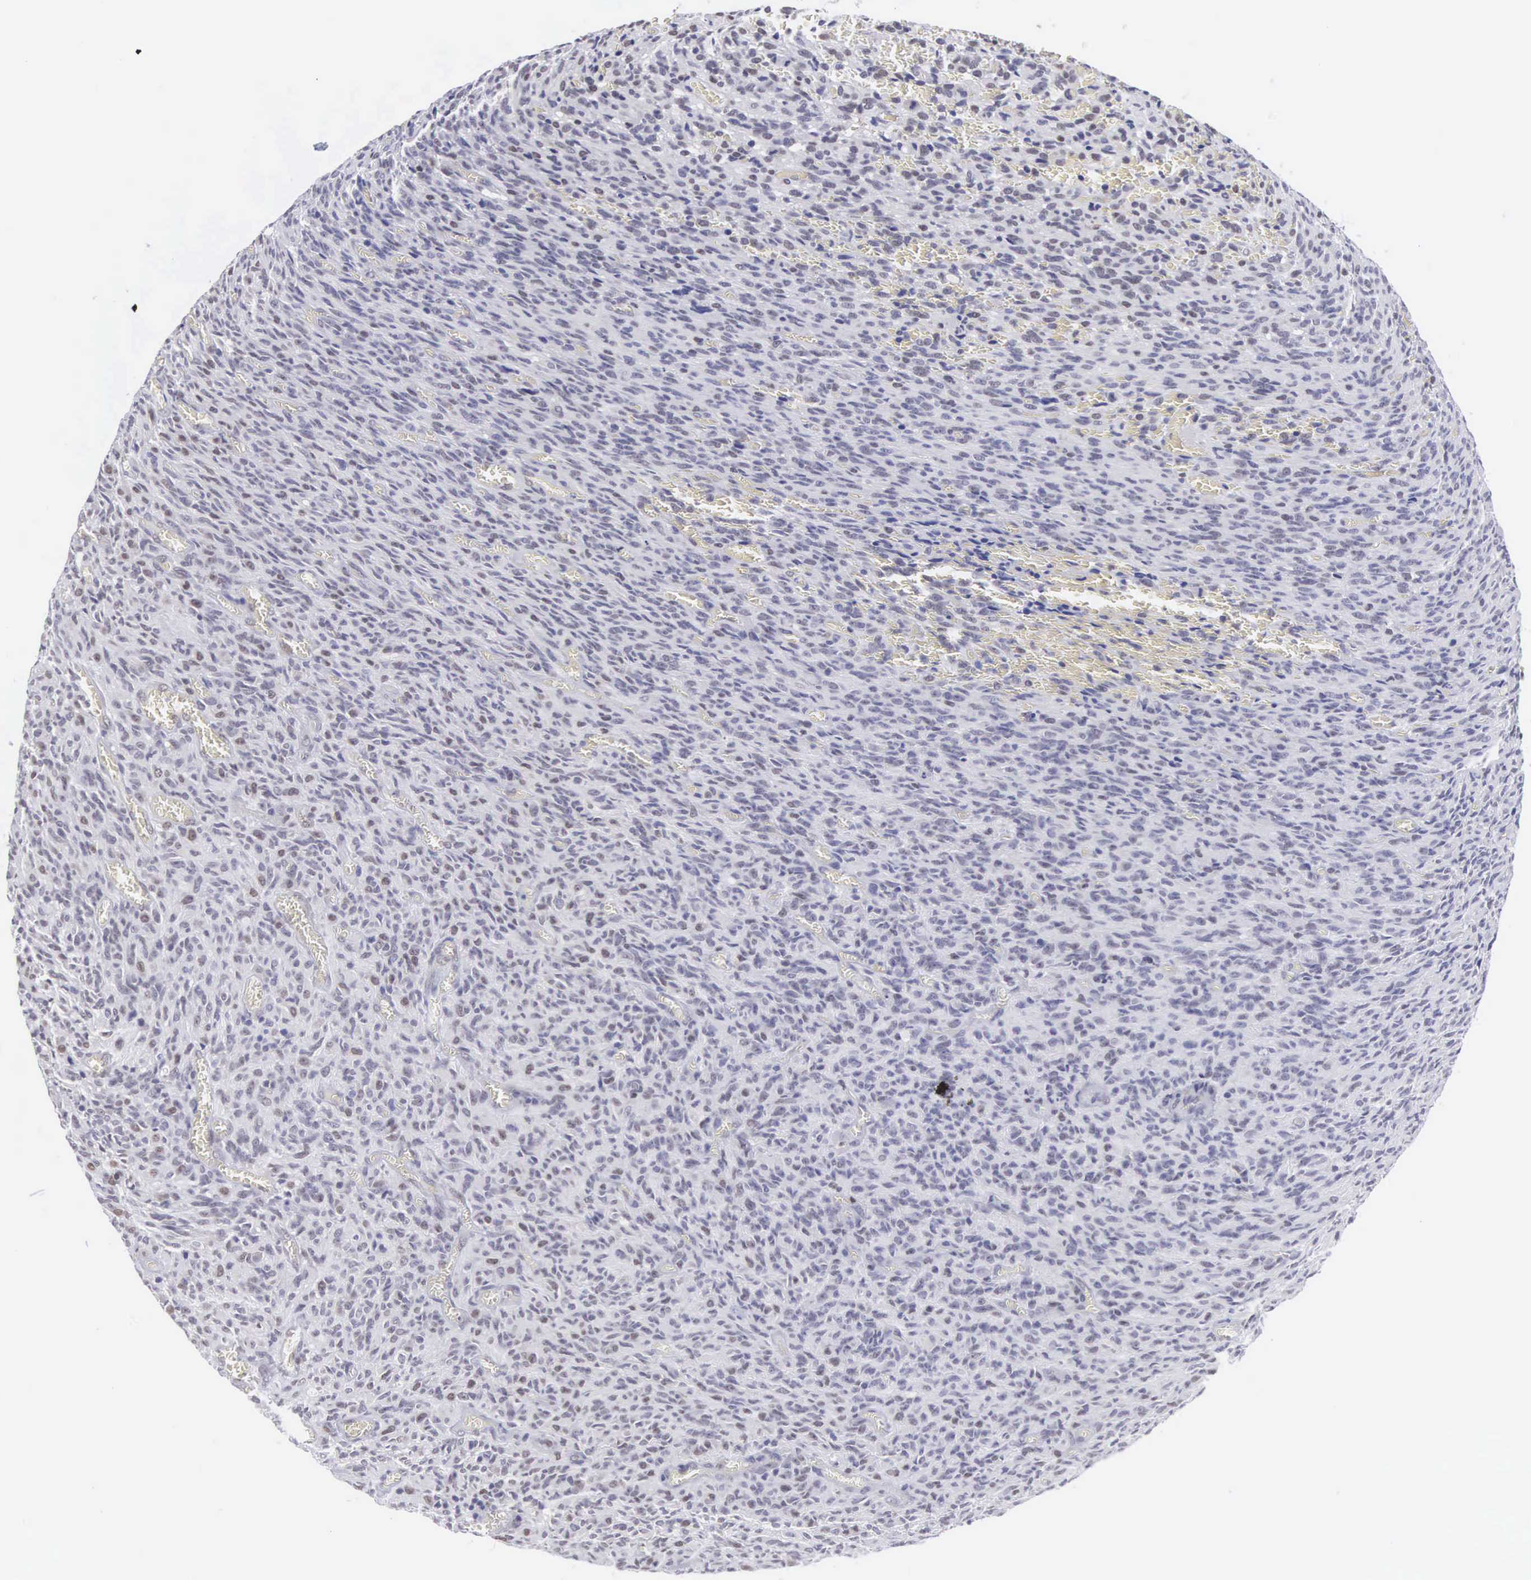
{"staining": {"intensity": "weak", "quantity": "<25%", "location": "nuclear"}, "tissue": "glioma", "cell_type": "Tumor cells", "image_type": "cancer", "snomed": [{"axis": "morphology", "description": "Glioma, malignant, High grade"}, {"axis": "topography", "description": "Brain"}], "caption": "This image is of malignant glioma (high-grade) stained with IHC to label a protein in brown with the nuclei are counter-stained blue. There is no expression in tumor cells. (DAB (3,3'-diaminobenzidine) immunohistochemistry (IHC), high magnification).", "gene": "ETV6", "patient": {"sex": "male", "age": 56}}